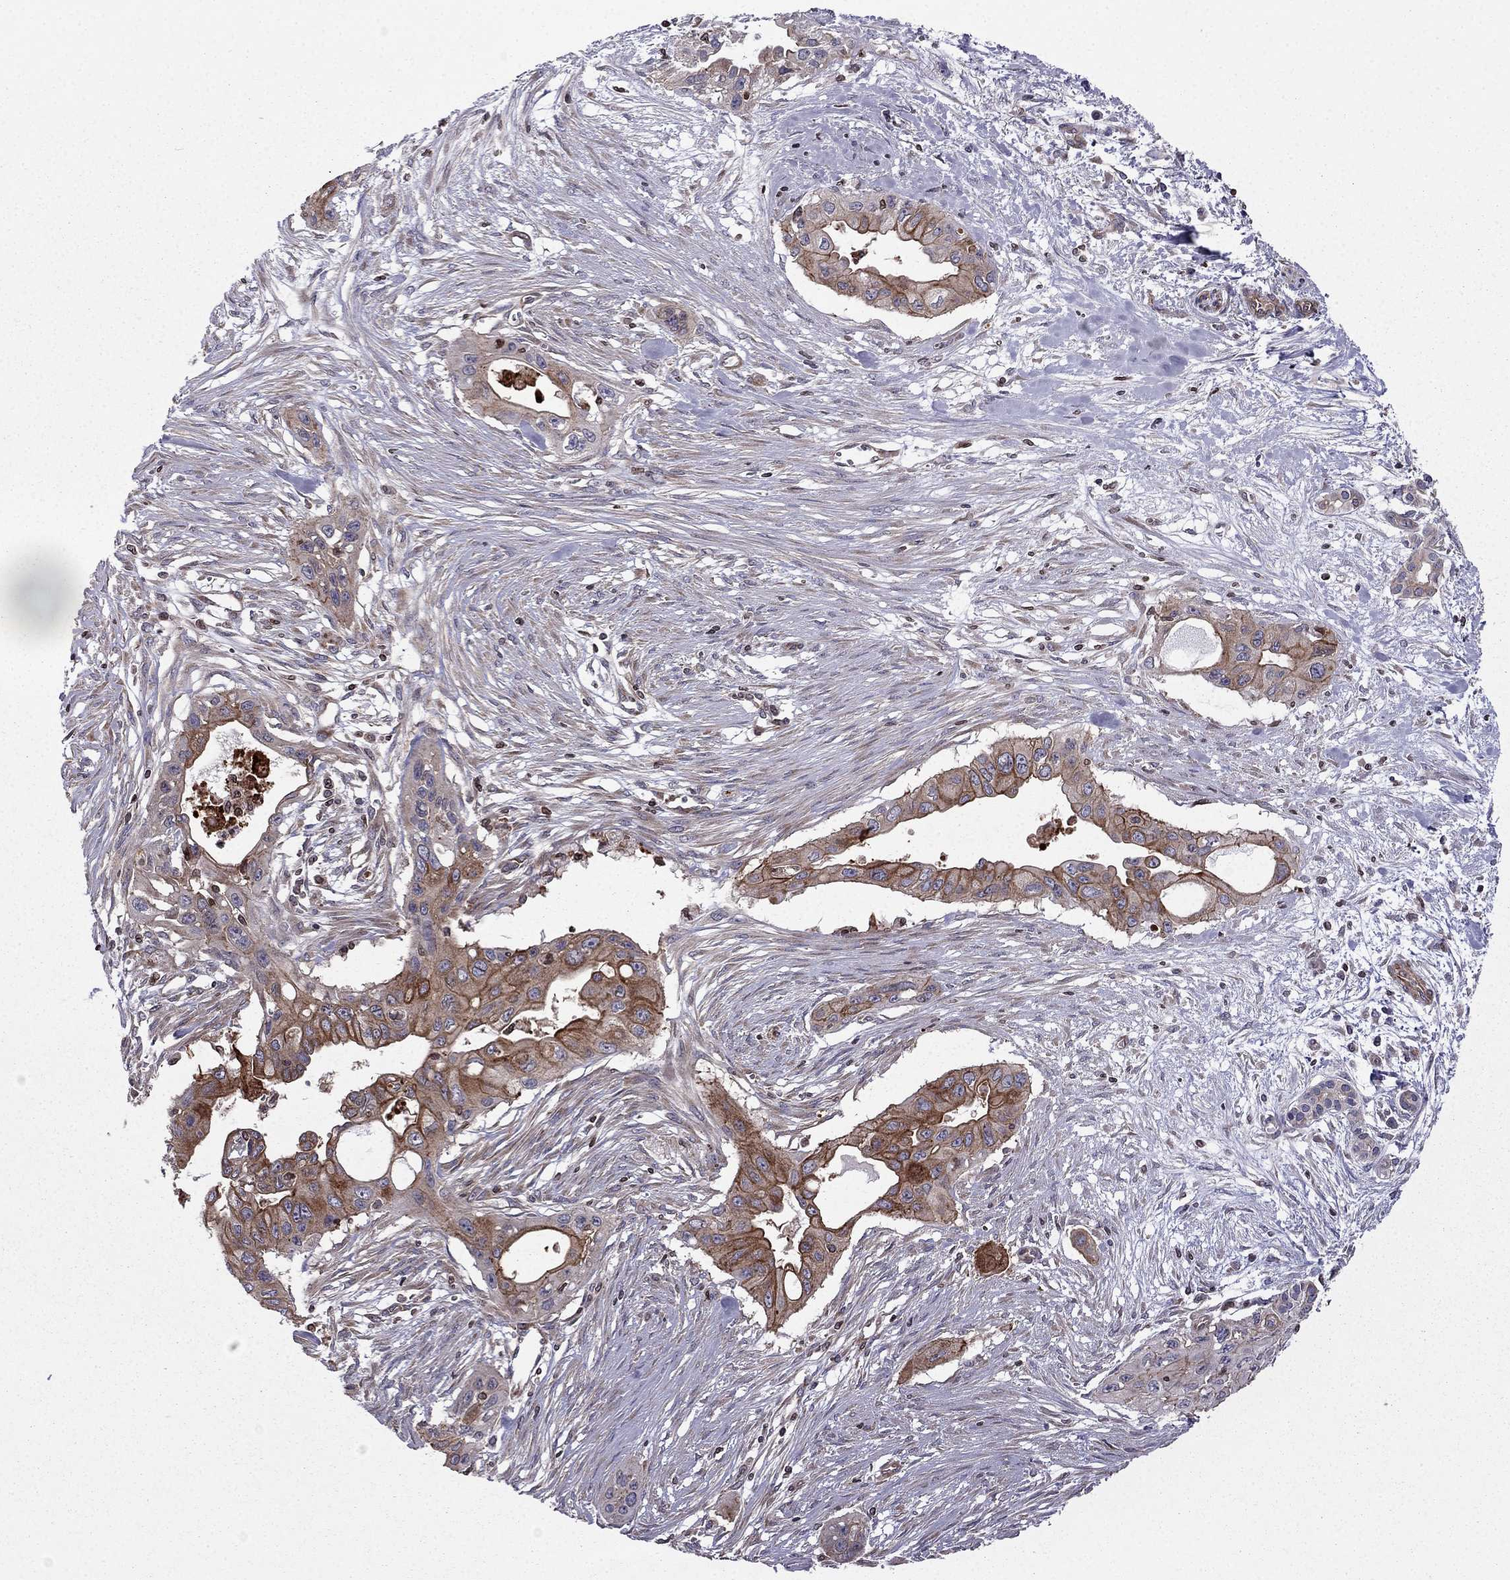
{"staining": {"intensity": "strong", "quantity": "25%-75%", "location": "cytoplasmic/membranous"}, "tissue": "pancreatic cancer", "cell_type": "Tumor cells", "image_type": "cancer", "snomed": [{"axis": "morphology", "description": "Adenocarcinoma, NOS"}, {"axis": "topography", "description": "Pancreas"}], "caption": "Immunohistochemistry staining of pancreatic cancer, which shows high levels of strong cytoplasmic/membranous positivity in about 25%-75% of tumor cells indicating strong cytoplasmic/membranous protein expression. The staining was performed using DAB (3,3'-diaminobenzidine) (brown) for protein detection and nuclei were counterstained in hematoxylin (blue).", "gene": "CDC42BPA", "patient": {"sex": "male", "age": 60}}